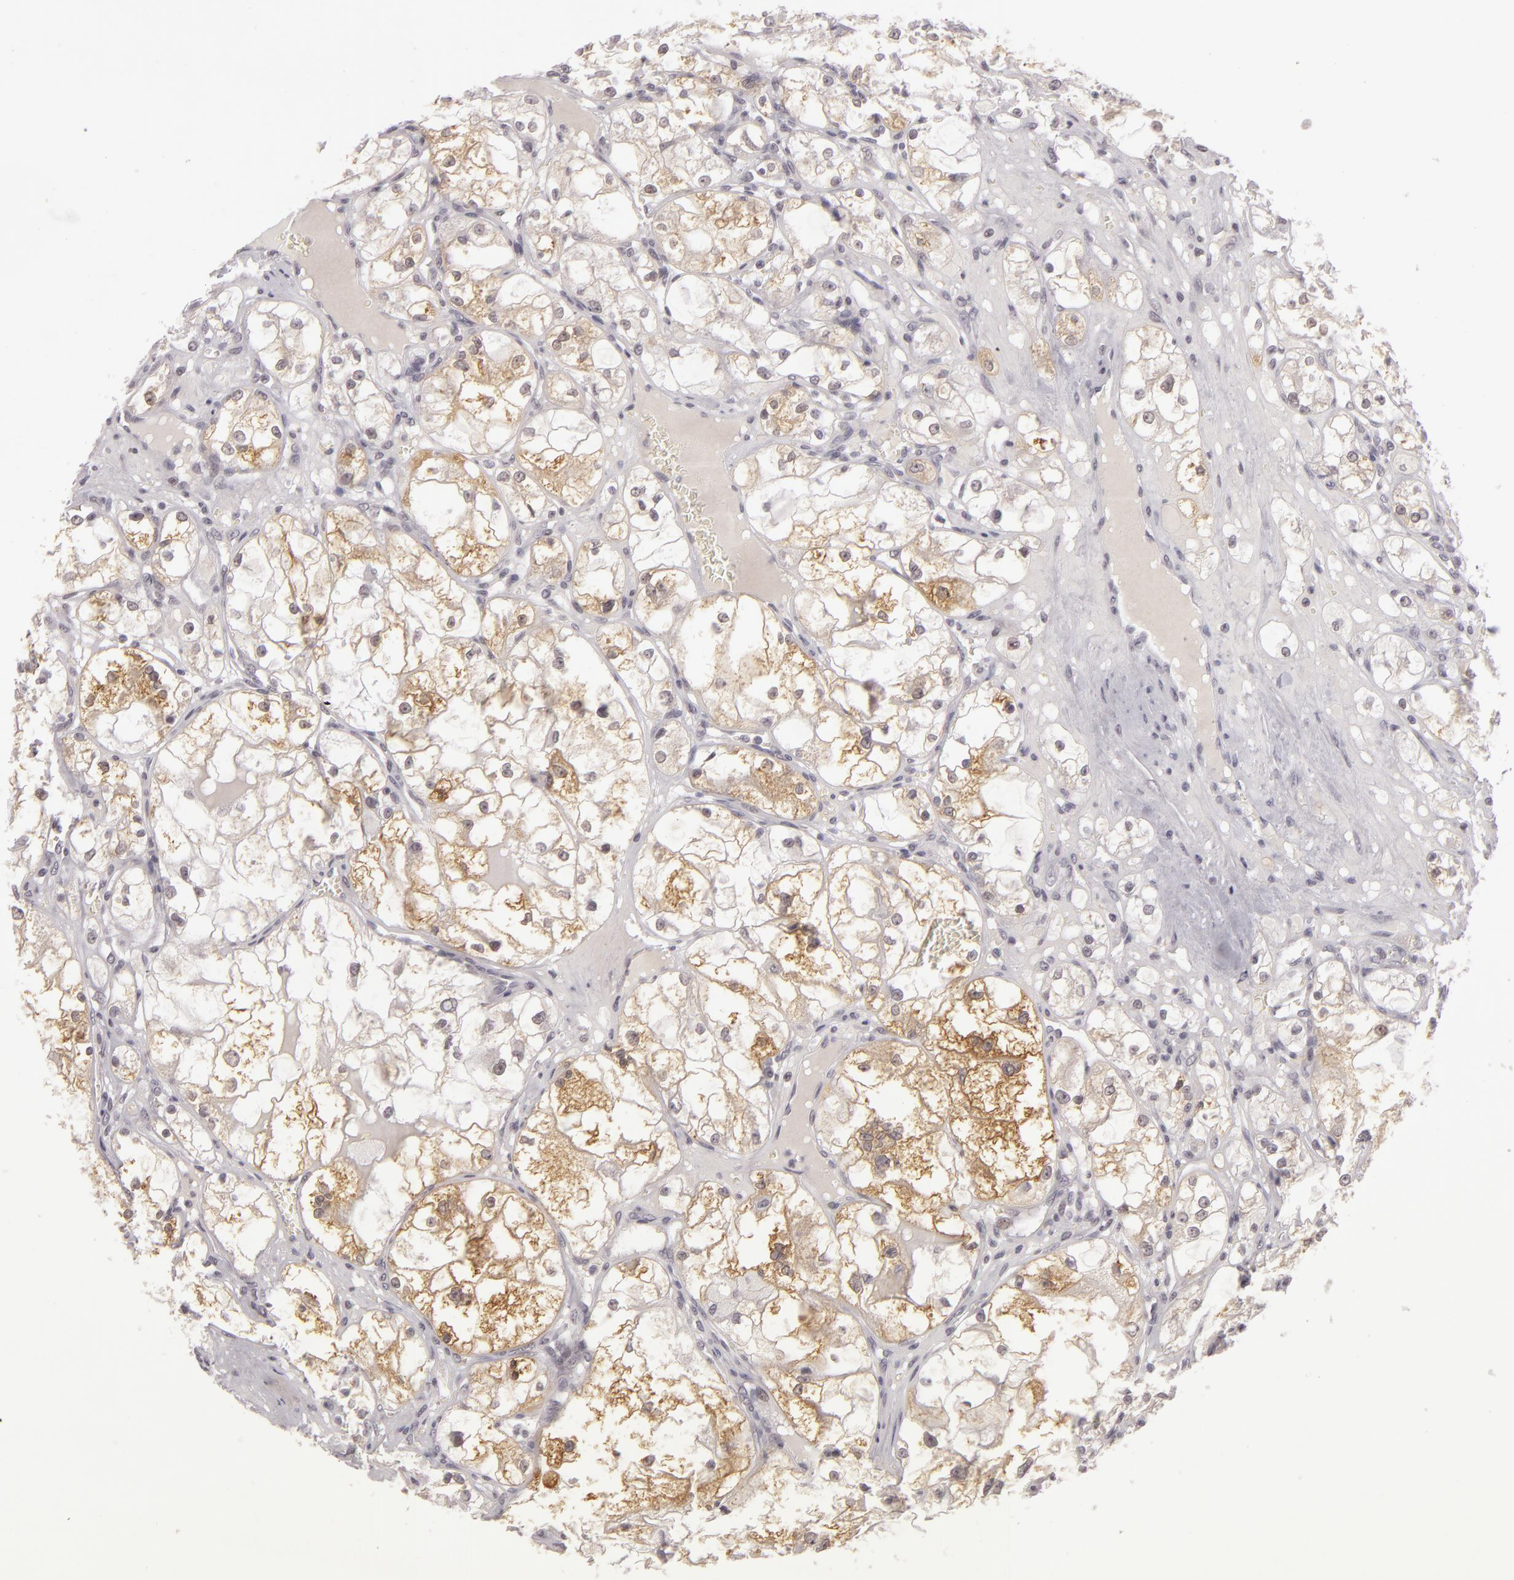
{"staining": {"intensity": "moderate", "quantity": "25%-75%", "location": "cytoplasmic/membranous"}, "tissue": "renal cancer", "cell_type": "Tumor cells", "image_type": "cancer", "snomed": [{"axis": "morphology", "description": "Adenocarcinoma, NOS"}, {"axis": "topography", "description": "Kidney"}], "caption": "Human renal cancer (adenocarcinoma) stained with a protein marker reveals moderate staining in tumor cells.", "gene": "ZNF205", "patient": {"sex": "male", "age": 61}}